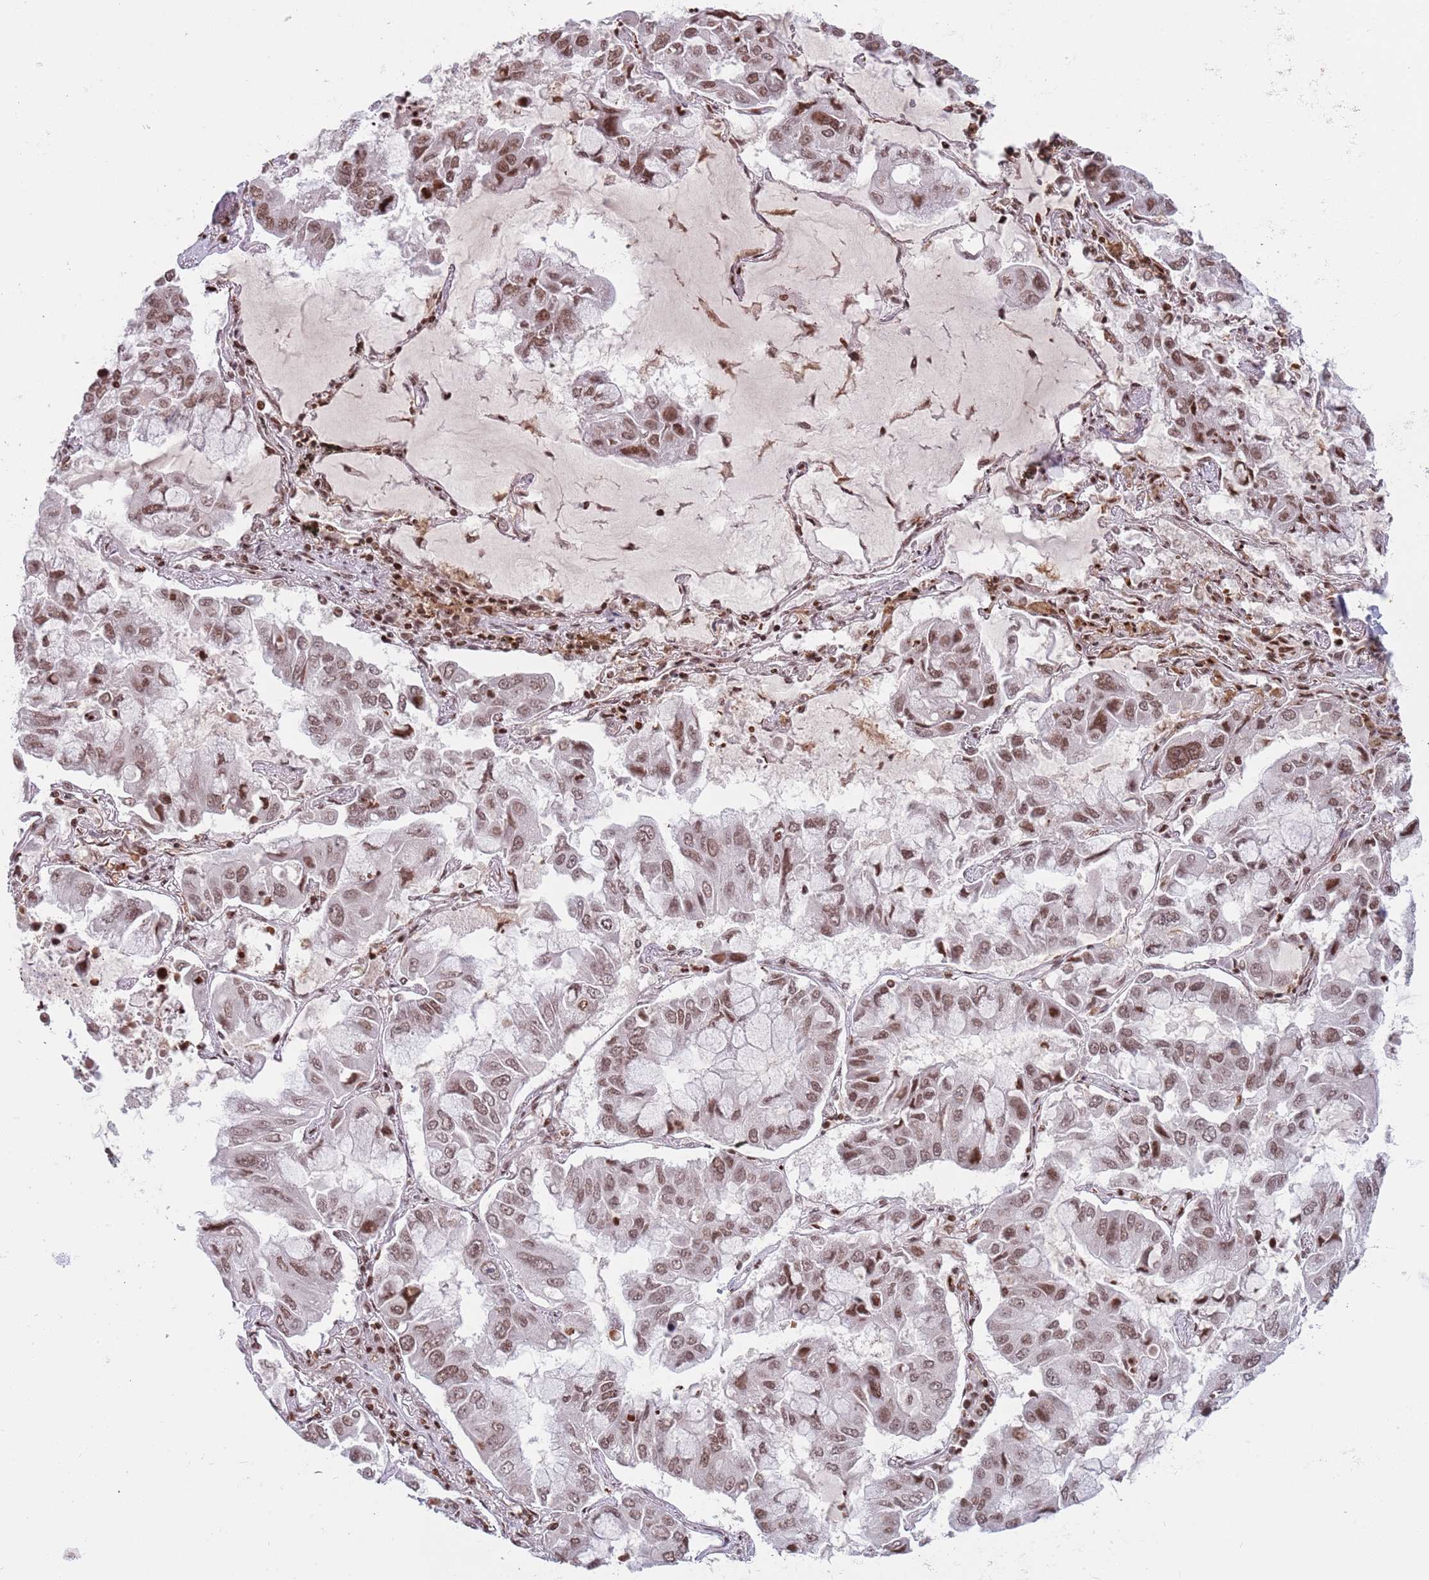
{"staining": {"intensity": "moderate", "quantity": ">75%", "location": "nuclear"}, "tissue": "lung cancer", "cell_type": "Tumor cells", "image_type": "cancer", "snomed": [{"axis": "morphology", "description": "Adenocarcinoma, NOS"}, {"axis": "topography", "description": "Lung"}], "caption": "Lung adenocarcinoma was stained to show a protein in brown. There is medium levels of moderate nuclear staining in approximately >75% of tumor cells.", "gene": "SH3RF3", "patient": {"sex": "male", "age": 64}}